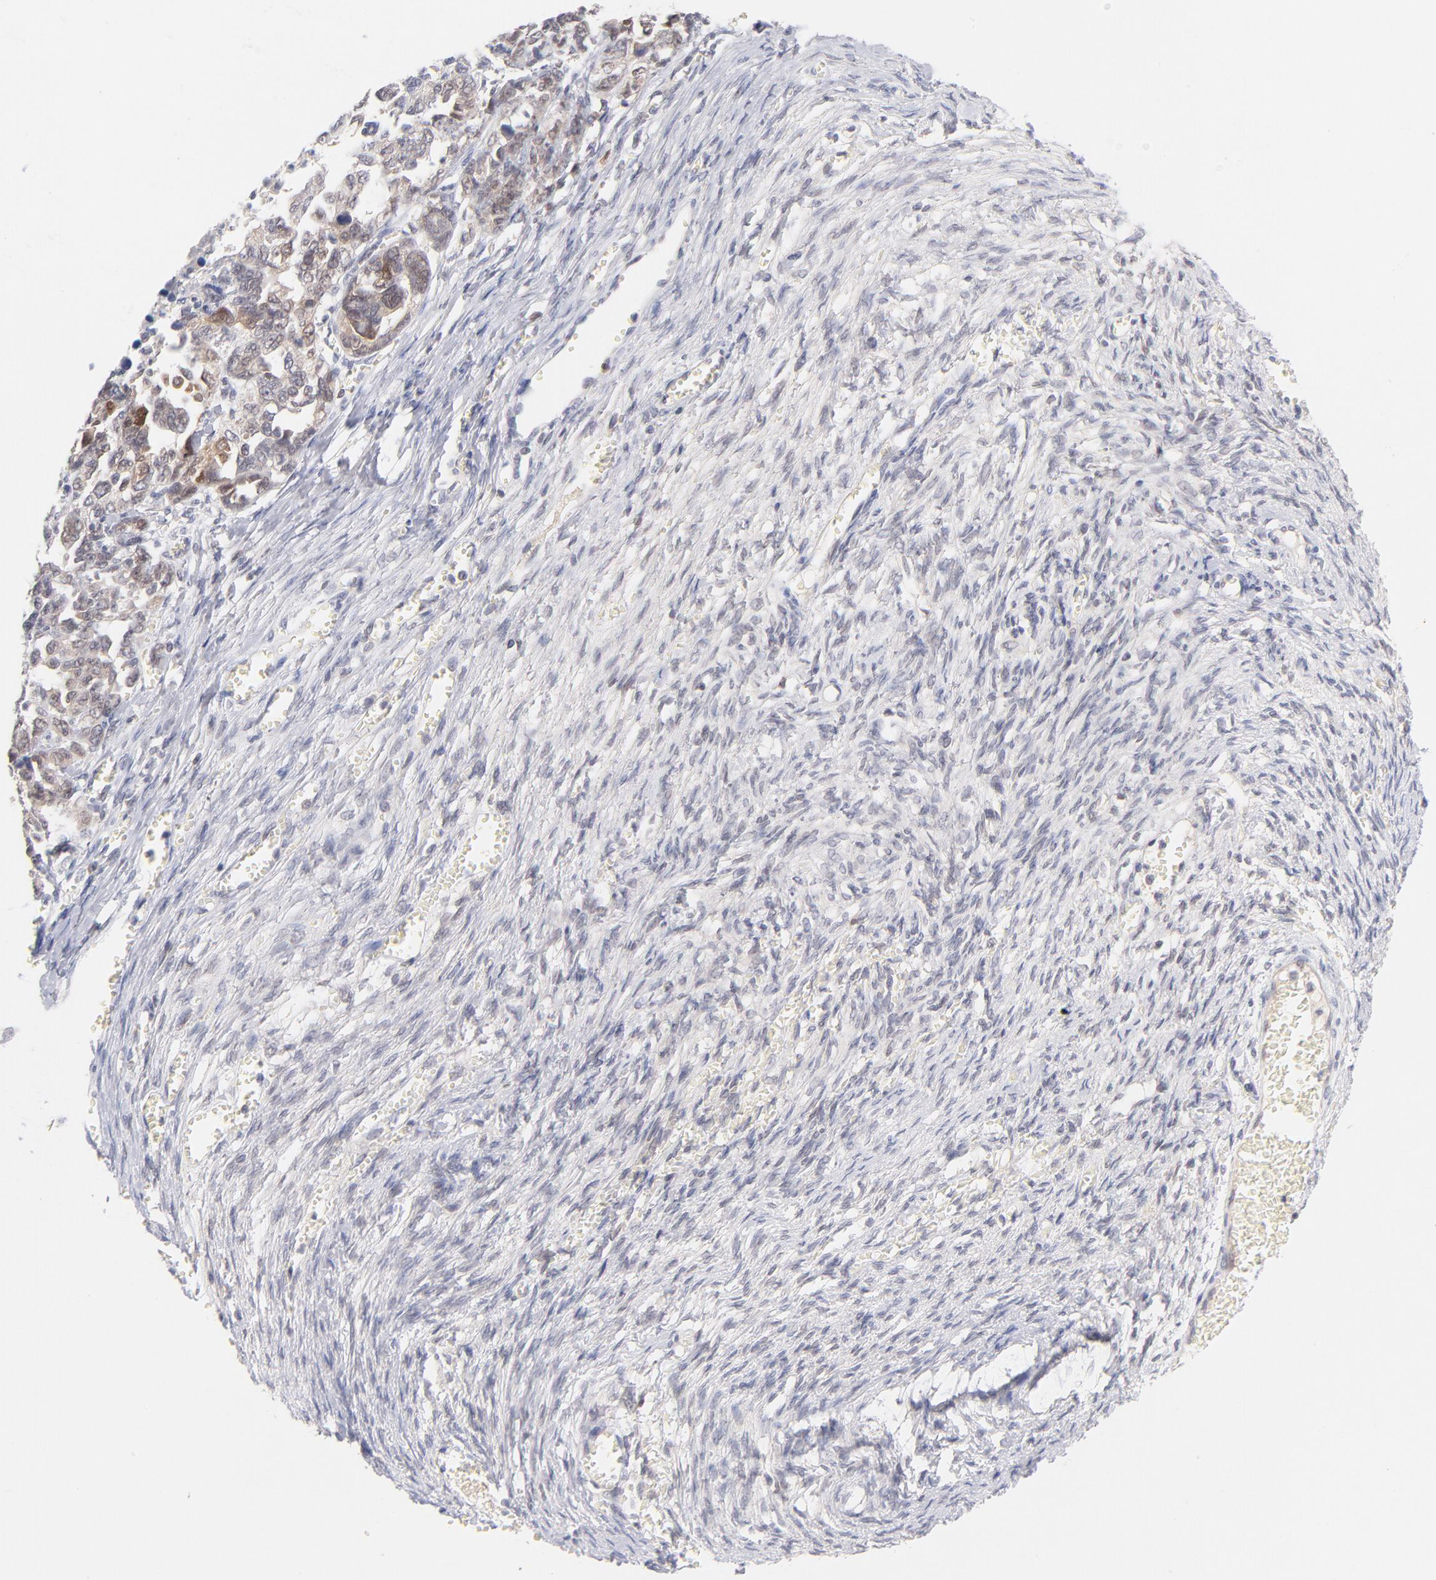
{"staining": {"intensity": "weak", "quantity": ">75%", "location": "cytoplasmic/membranous,nuclear"}, "tissue": "ovarian cancer", "cell_type": "Tumor cells", "image_type": "cancer", "snomed": [{"axis": "morphology", "description": "Cystadenocarcinoma, serous, NOS"}, {"axis": "topography", "description": "Ovary"}], "caption": "IHC of ovarian serous cystadenocarcinoma exhibits low levels of weak cytoplasmic/membranous and nuclear positivity in about >75% of tumor cells. The staining is performed using DAB (3,3'-diaminobenzidine) brown chromogen to label protein expression. The nuclei are counter-stained blue using hematoxylin.", "gene": "CASP6", "patient": {"sex": "female", "age": 69}}